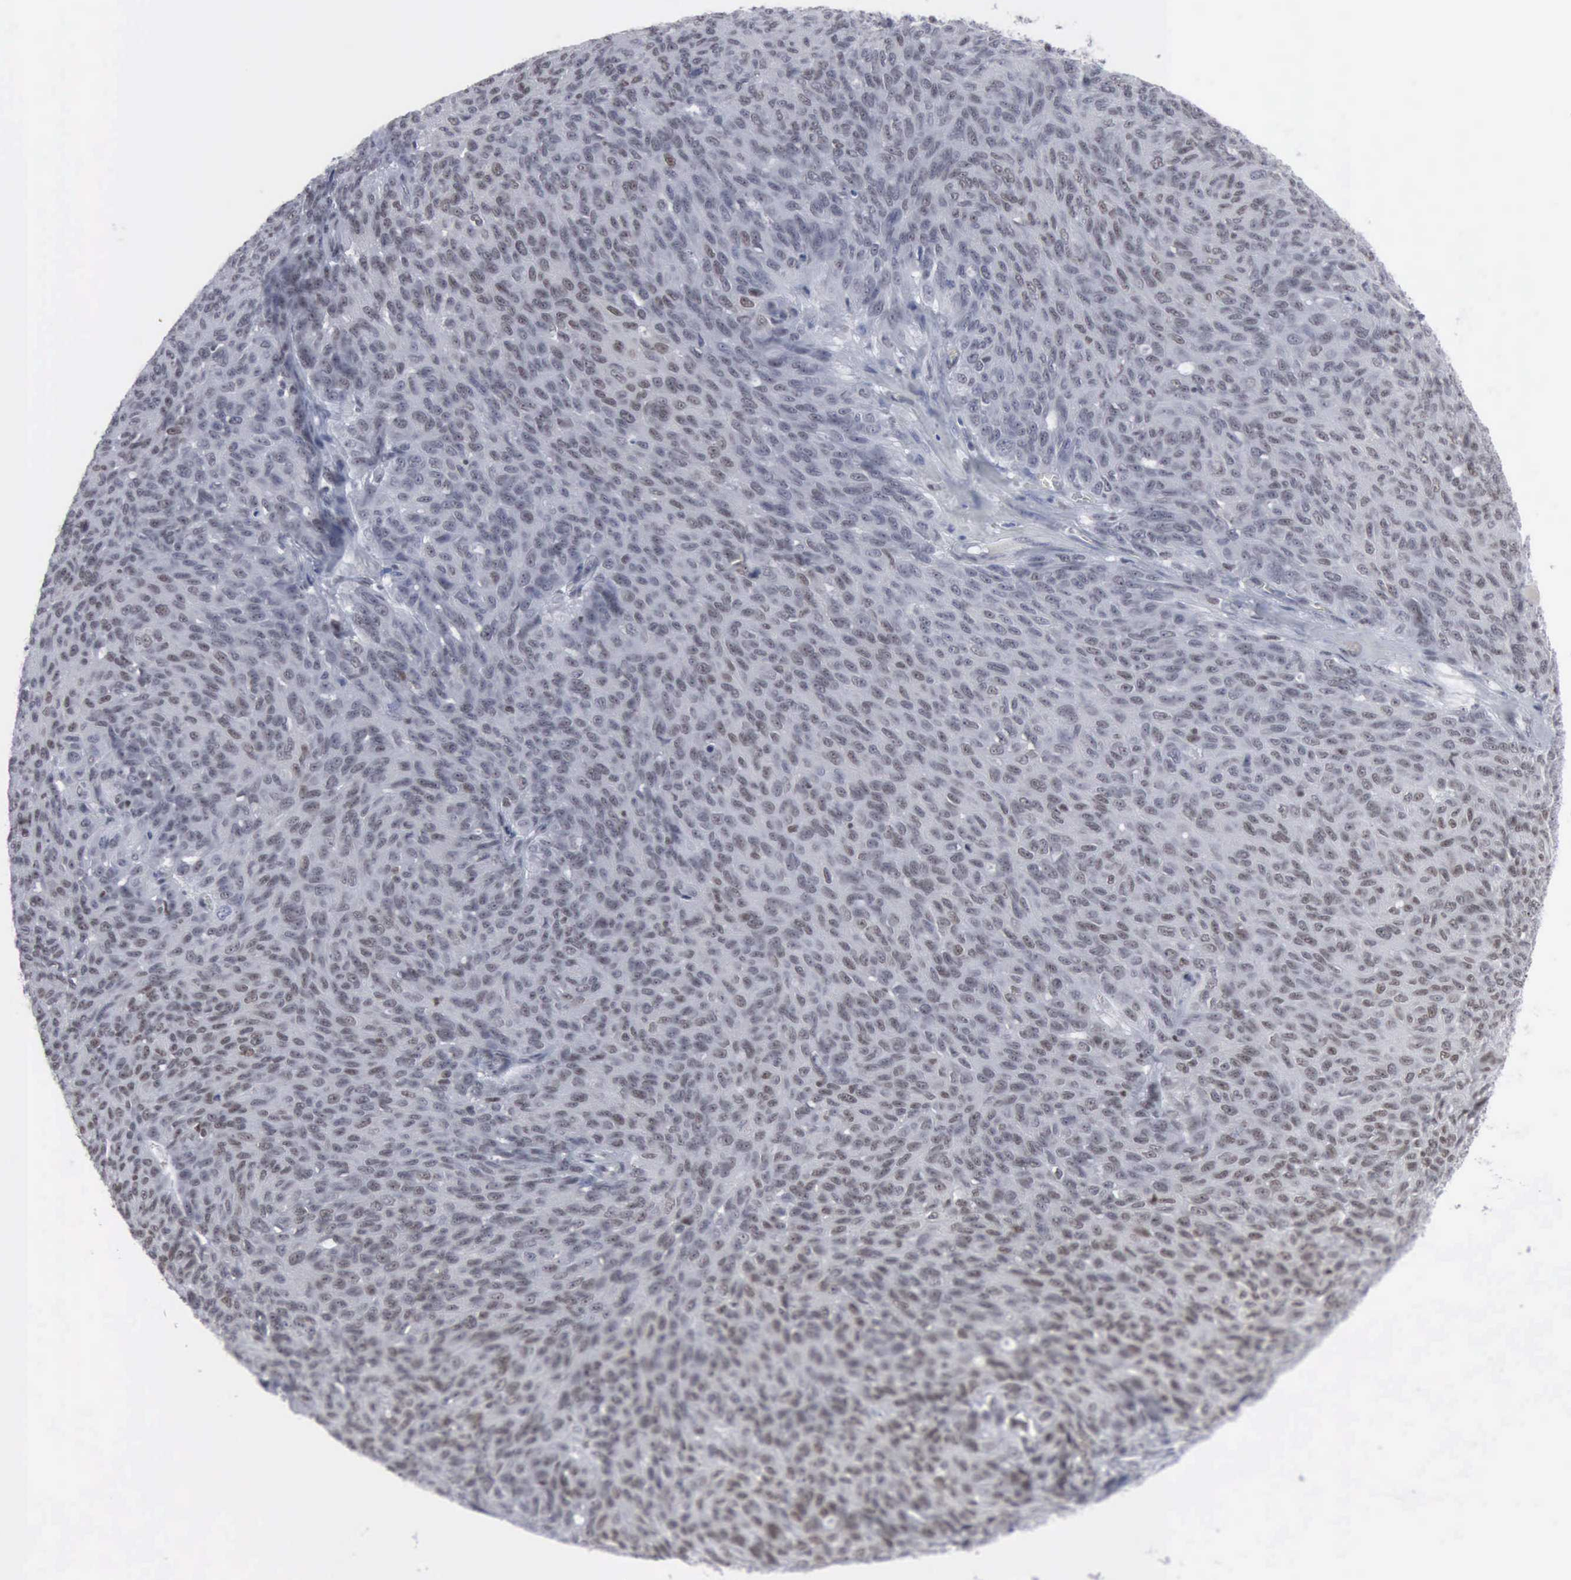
{"staining": {"intensity": "moderate", "quantity": ">75%", "location": "nuclear"}, "tissue": "ovarian cancer", "cell_type": "Tumor cells", "image_type": "cancer", "snomed": [{"axis": "morphology", "description": "Carcinoma, endometroid"}, {"axis": "topography", "description": "Ovary"}], "caption": "Protein staining by immunohistochemistry shows moderate nuclear positivity in about >75% of tumor cells in ovarian cancer.", "gene": "XPA", "patient": {"sex": "female", "age": 60}}